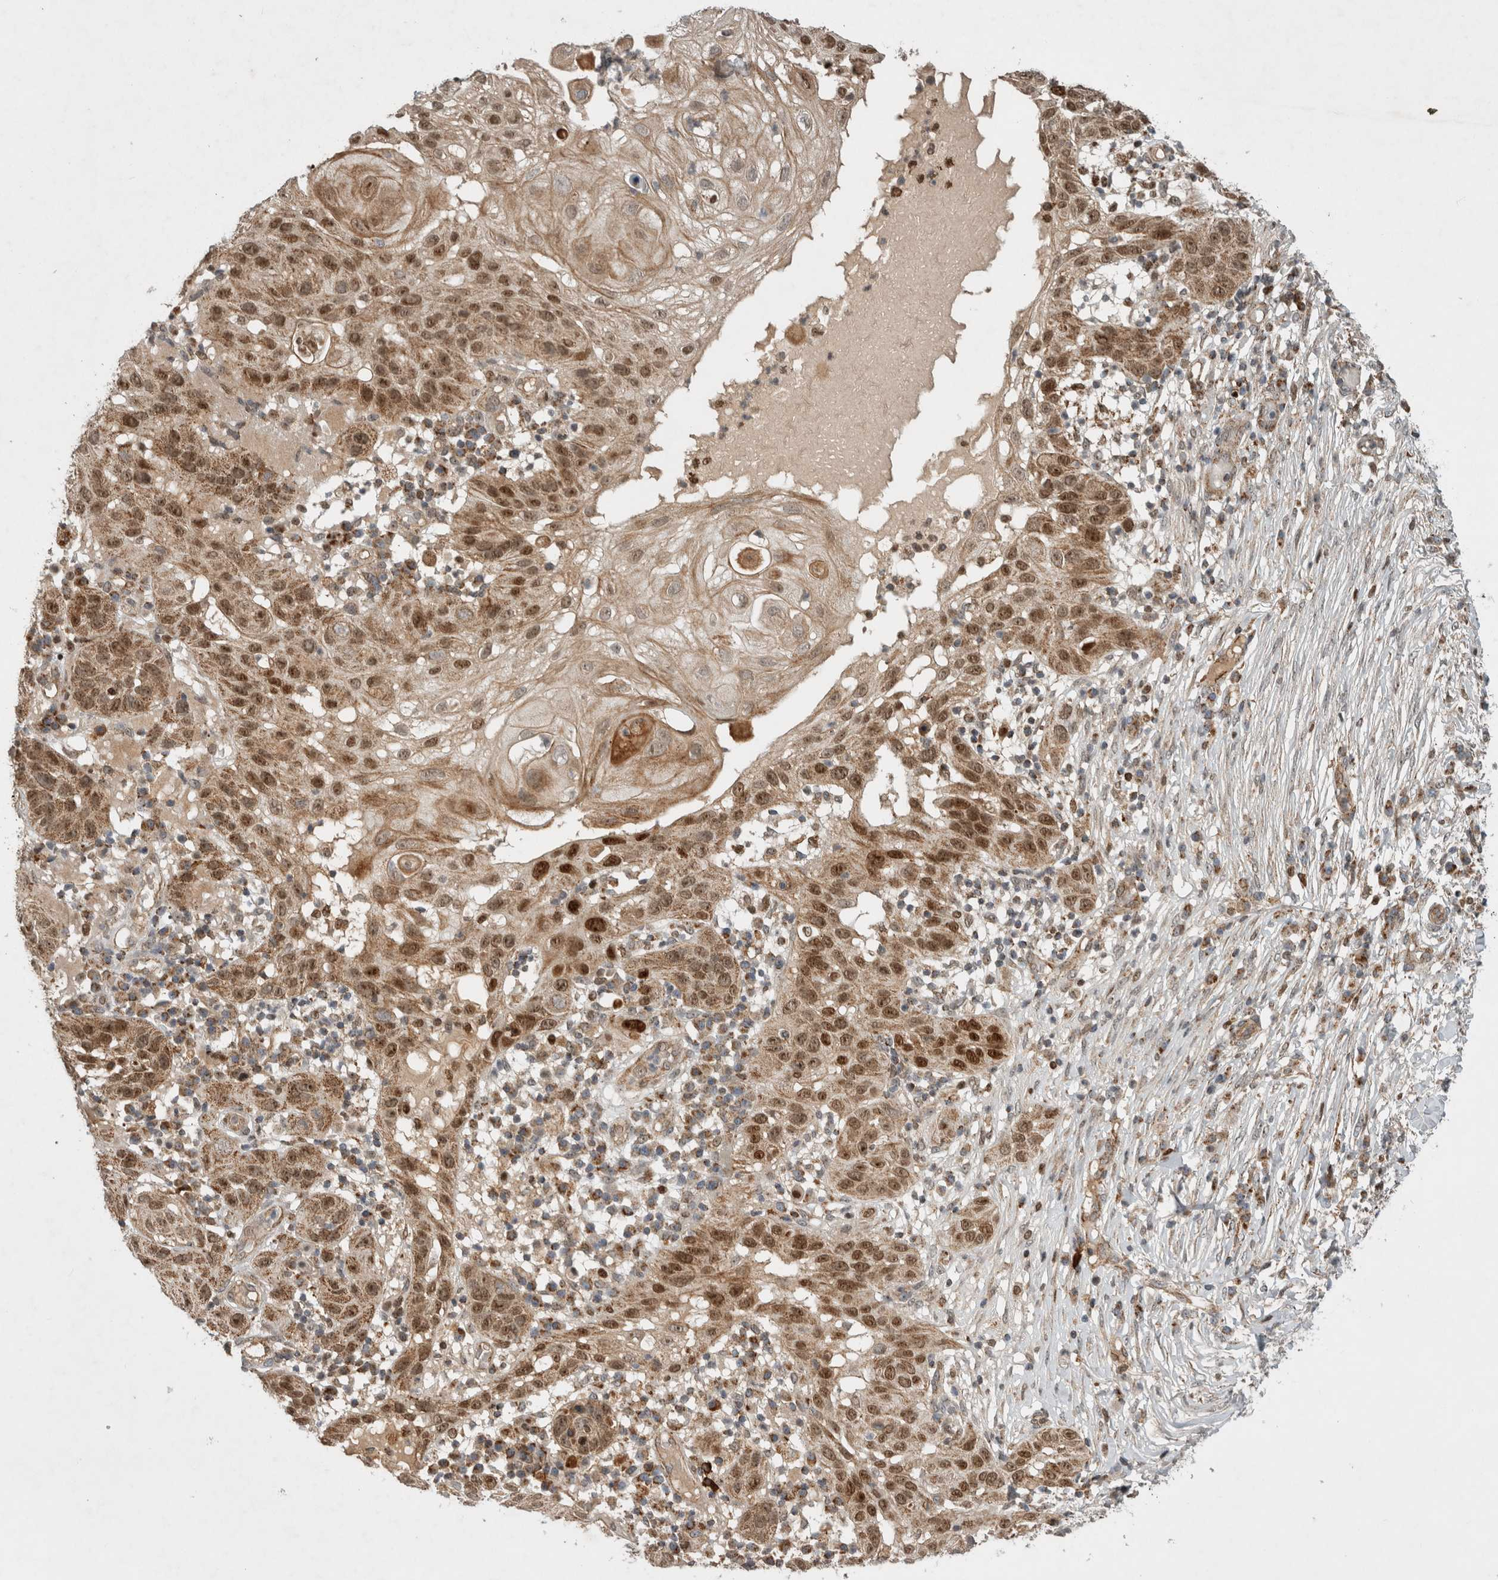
{"staining": {"intensity": "moderate", "quantity": ">75%", "location": "cytoplasmic/membranous,nuclear"}, "tissue": "skin cancer", "cell_type": "Tumor cells", "image_type": "cancer", "snomed": [{"axis": "morphology", "description": "Normal tissue, NOS"}, {"axis": "morphology", "description": "Squamous cell carcinoma, NOS"}, {"axis": "topography", "description": "Skin"}], "caption": "Moderate cytoplasmic/membranous and nuclear protein expression is present in approximately >75% of tumor cells in skin cancer. (Stains: DAB (3,3'-diaminobenzidine) in brown, nuclei in blue, Microscopy: brightfield microscopy at high magnification).", "gene": "INSRR", "patient": {"sex": "female", "age": 96}}